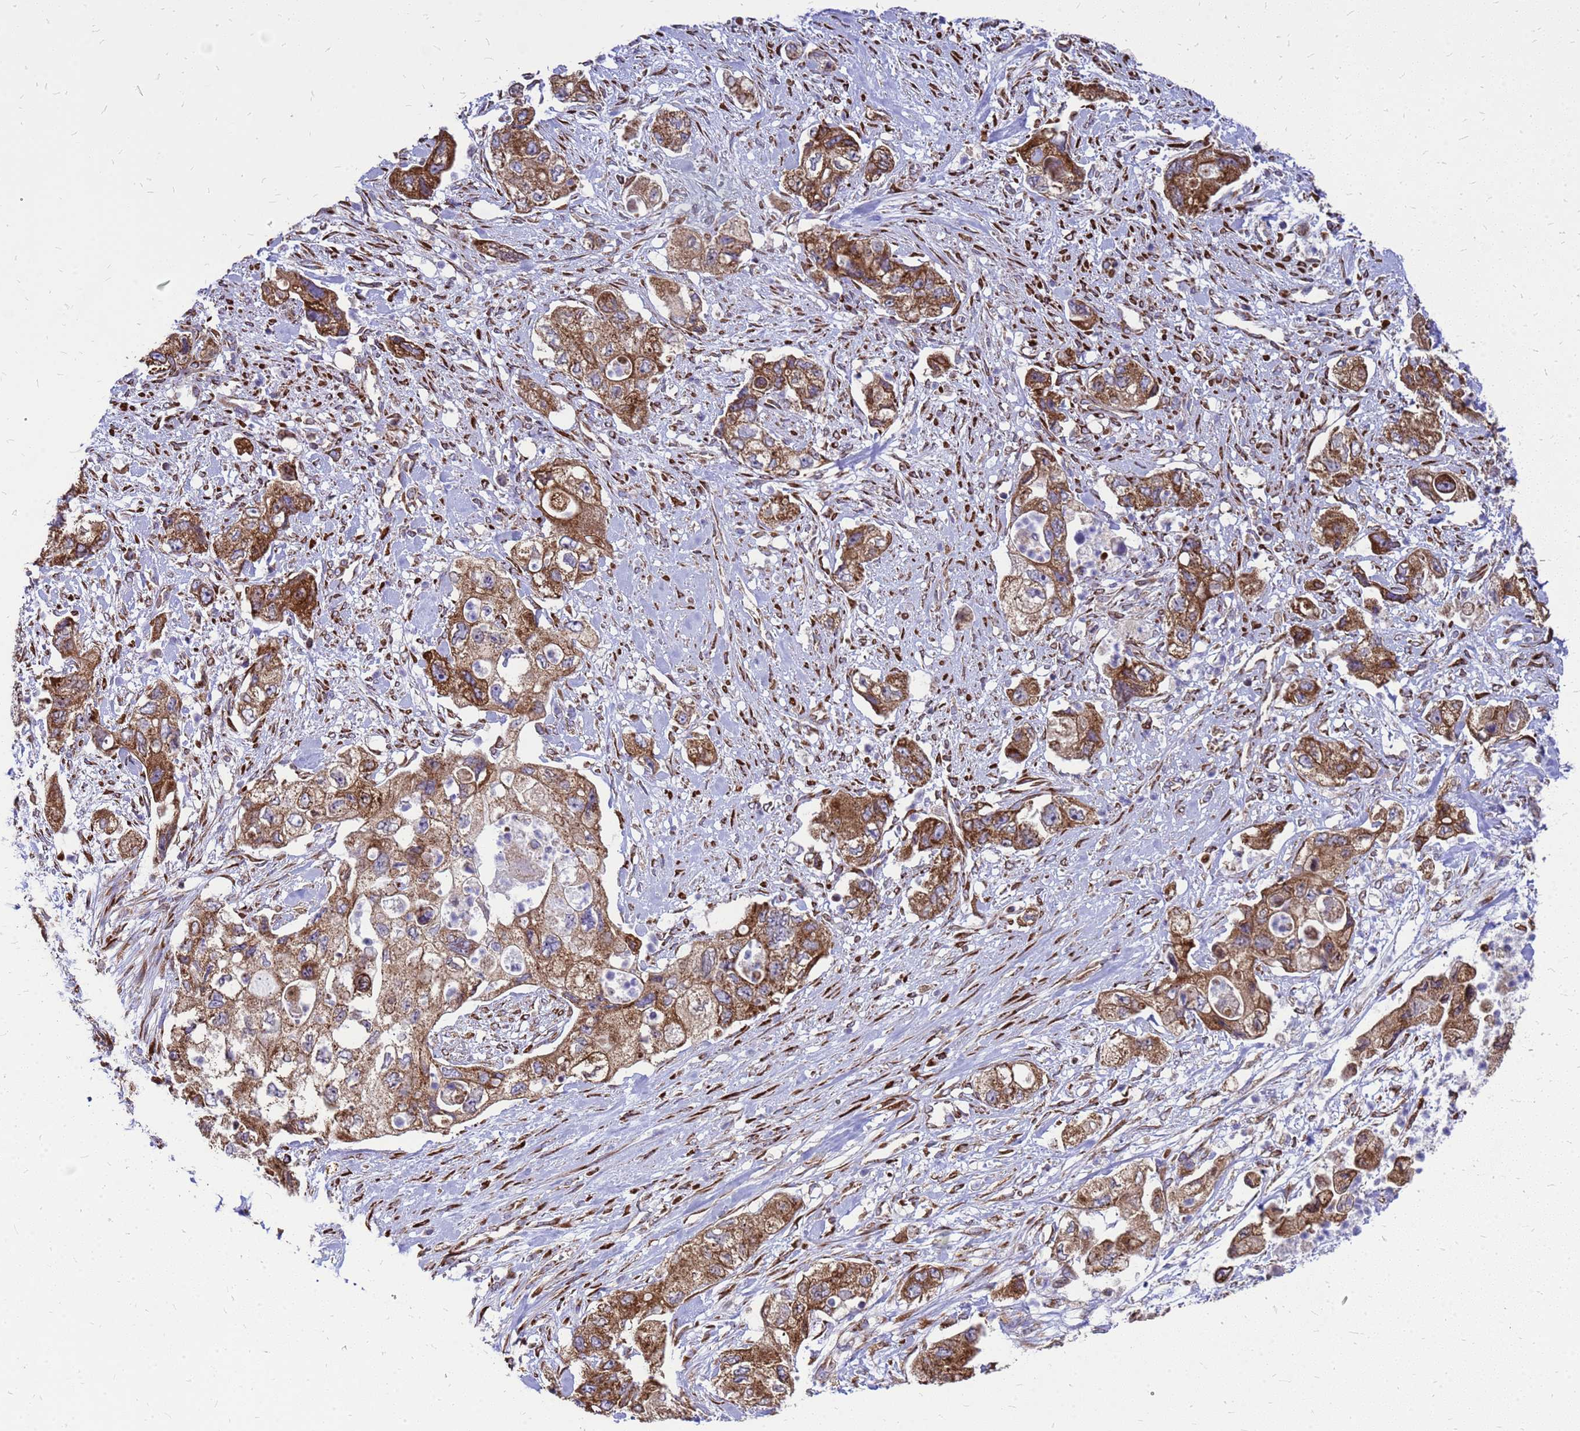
{"staining": {"intensity": "strong", "quantity": ">75%", "location": "cytoplasmic/membranous"}, "tissue": "pancreatic cancer", "cell_type": "Tumor cells", "image_type": "cancer", "snomed": [{"axis": "morphology", "description": "Adenocarcinoma, NOS"}, {"axis": "topography", "description": "Pancreas"}], "caption": "This is an image of IHC staining of pancreatic adenocarcinoma, which shows strong staining in the cytoplasmic/membranous of tumor cells.", "gene": "FSTL4", "patient": {"sex": "female", "age": 73}}